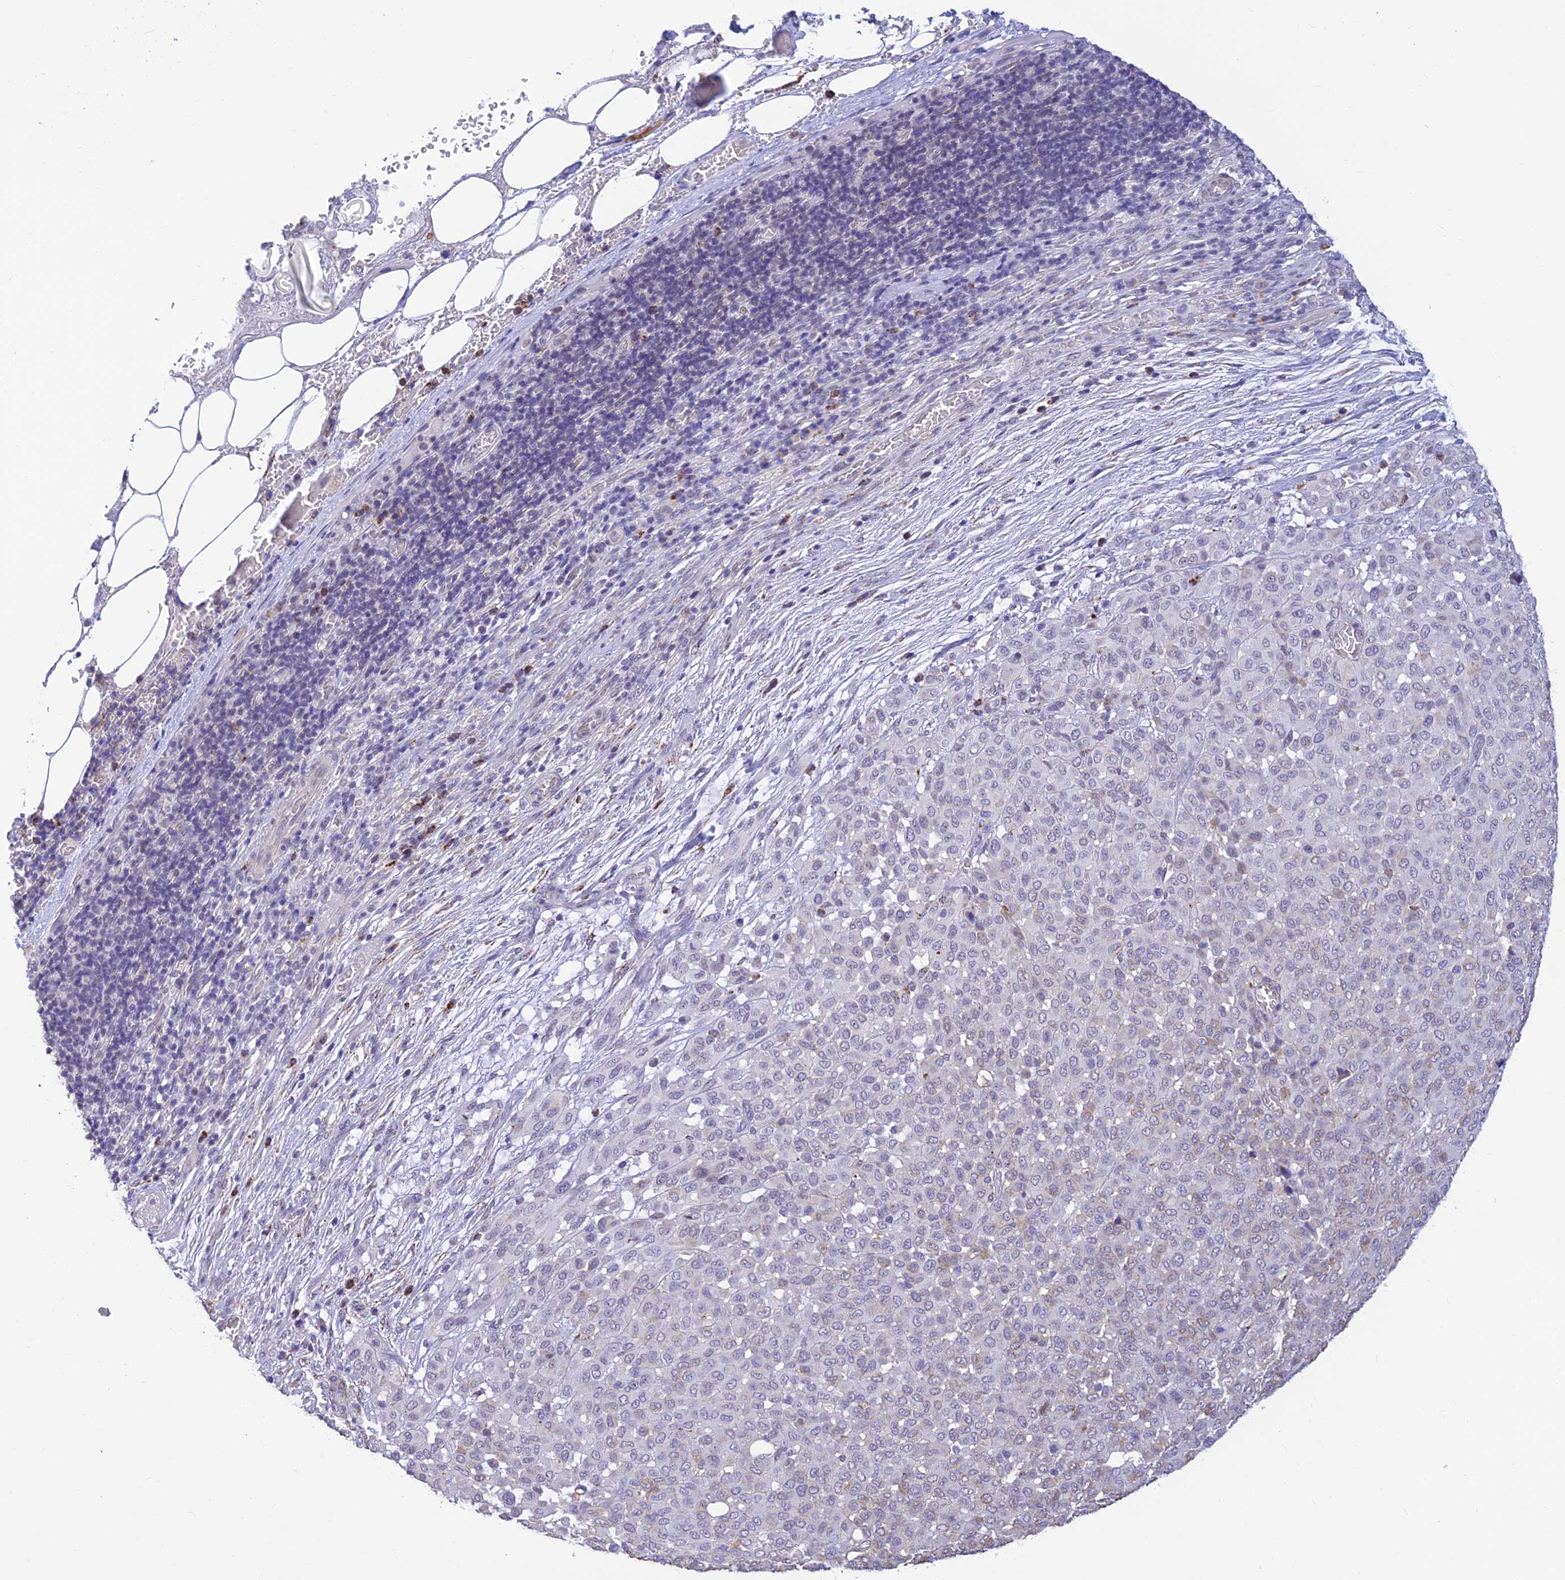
{"staining": {"intensity": "negative", "quantity": "none", "location": "none"}, "tissue": "melanoma", "cell_type": "Tumor cells", "image_type": "cancer", "snomed": [{"axis": "morphology", "description": "Malignant melanoma, Metastatic site"}, {"axis": "topography", "description": "Skin"}], "caption": "High magnification brightfield microscopy of malignant melanoma (metastatic site) stained with DAB (brown) and counterstained with hematoxylin (blue): tumor cells show no significant positivity. (DAB (3,3'-diaminobenzidine) IHC with hematoxylin counter stain).", "gene": "ALDH1L2", "patient": {"sex": "female", "age": 81}}